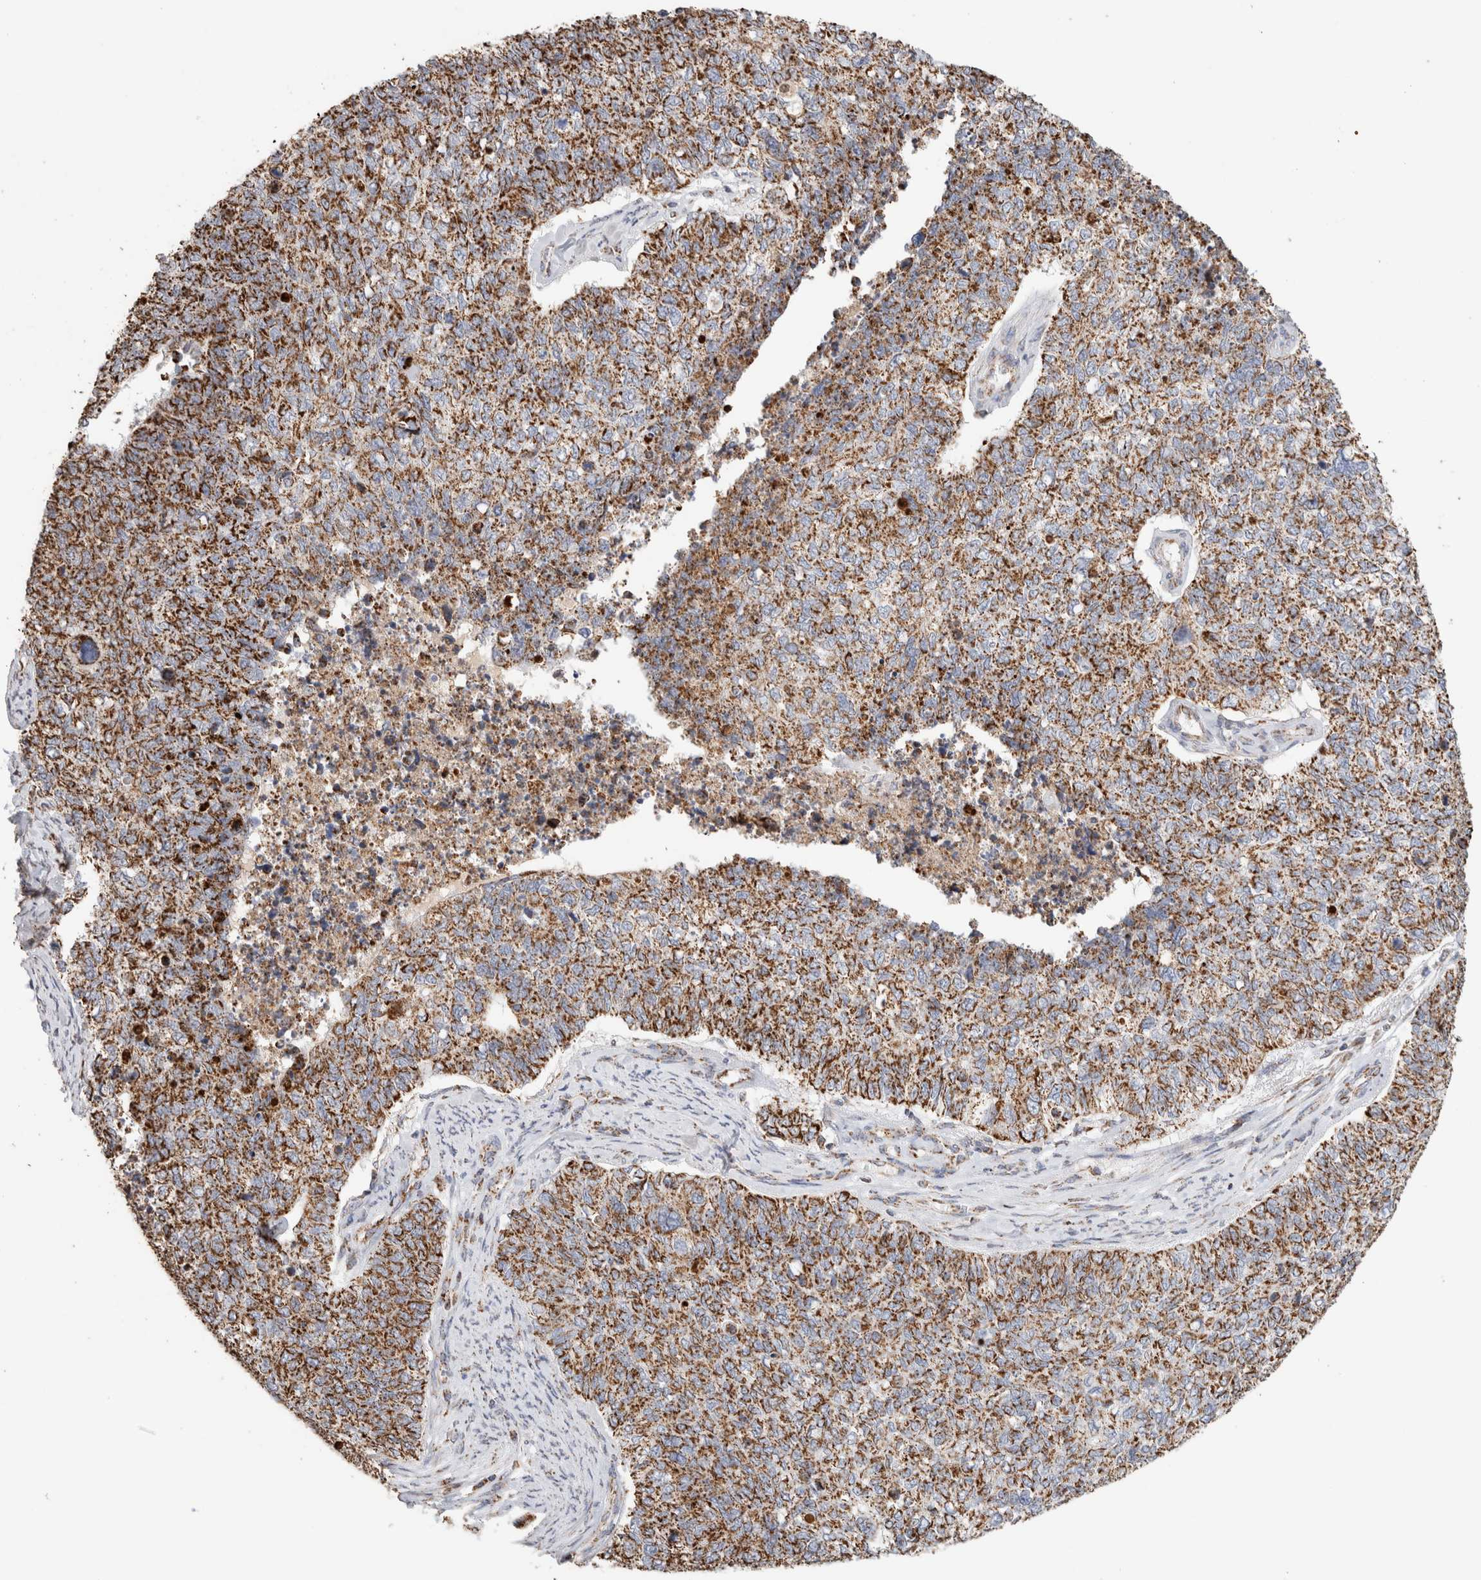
{"staining": {"intensity": "strong", "quantity": ">75%", "location": "cytoplasmic/membranous"}, "tissue": "cervical cancer", "cell_type": "Tumor cells", "image_type": "cancer", "snomed": [{"axis": "morphology", "description": "Squamous cell carcinoma, NOS"}, {"axis": "topography", "description": "Cervix"}], "caption": "Strong cytoplasmic/membranous protein expression is seen in approximately >75% of tumor cells in cervical squamous cell carcinoma.", "gene": "C1QBP", "patient": {"sex": "female", "age": 63}}